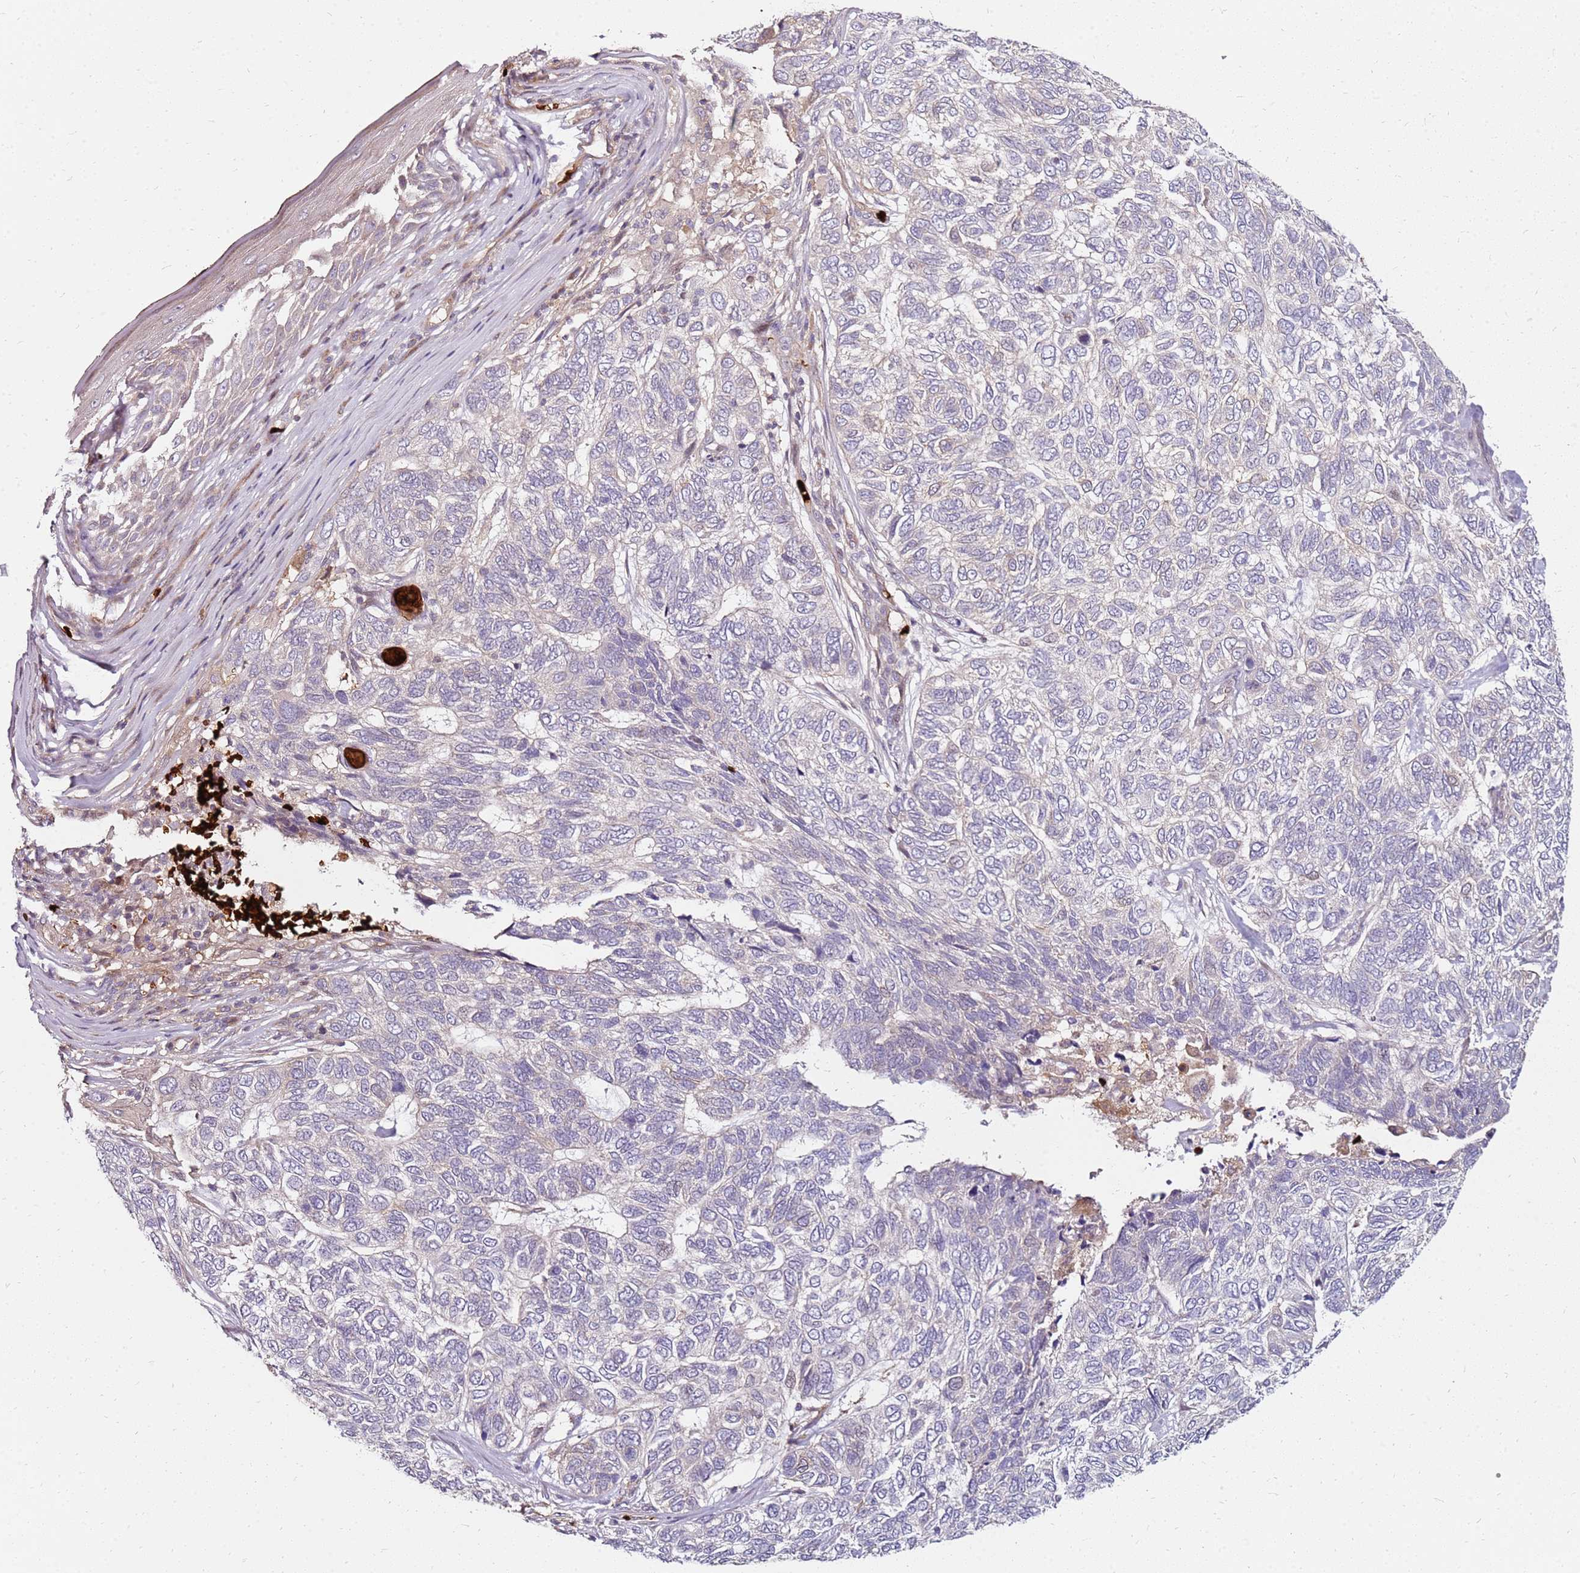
{"staining": {"intensity": "negative", "quantity": "none", "location": "none"}, "tissue": "skin cancer", "cell_type": "Tumor cells", "image_type": "cancer", "snomed": [{"axis": "morphology", "description": "Basal cell carcinoma"}, {"axis": "topography", "description": "Skin"}], "caption": "An immunohistochemistry micrograph of skin cancer (basal cell carcinoma) is shown. There is no staining in tumor cells of skin cancer (basal cell carcinoma).", "gene": "RNF11", "patient": {"sex": "female", "age": 65}}